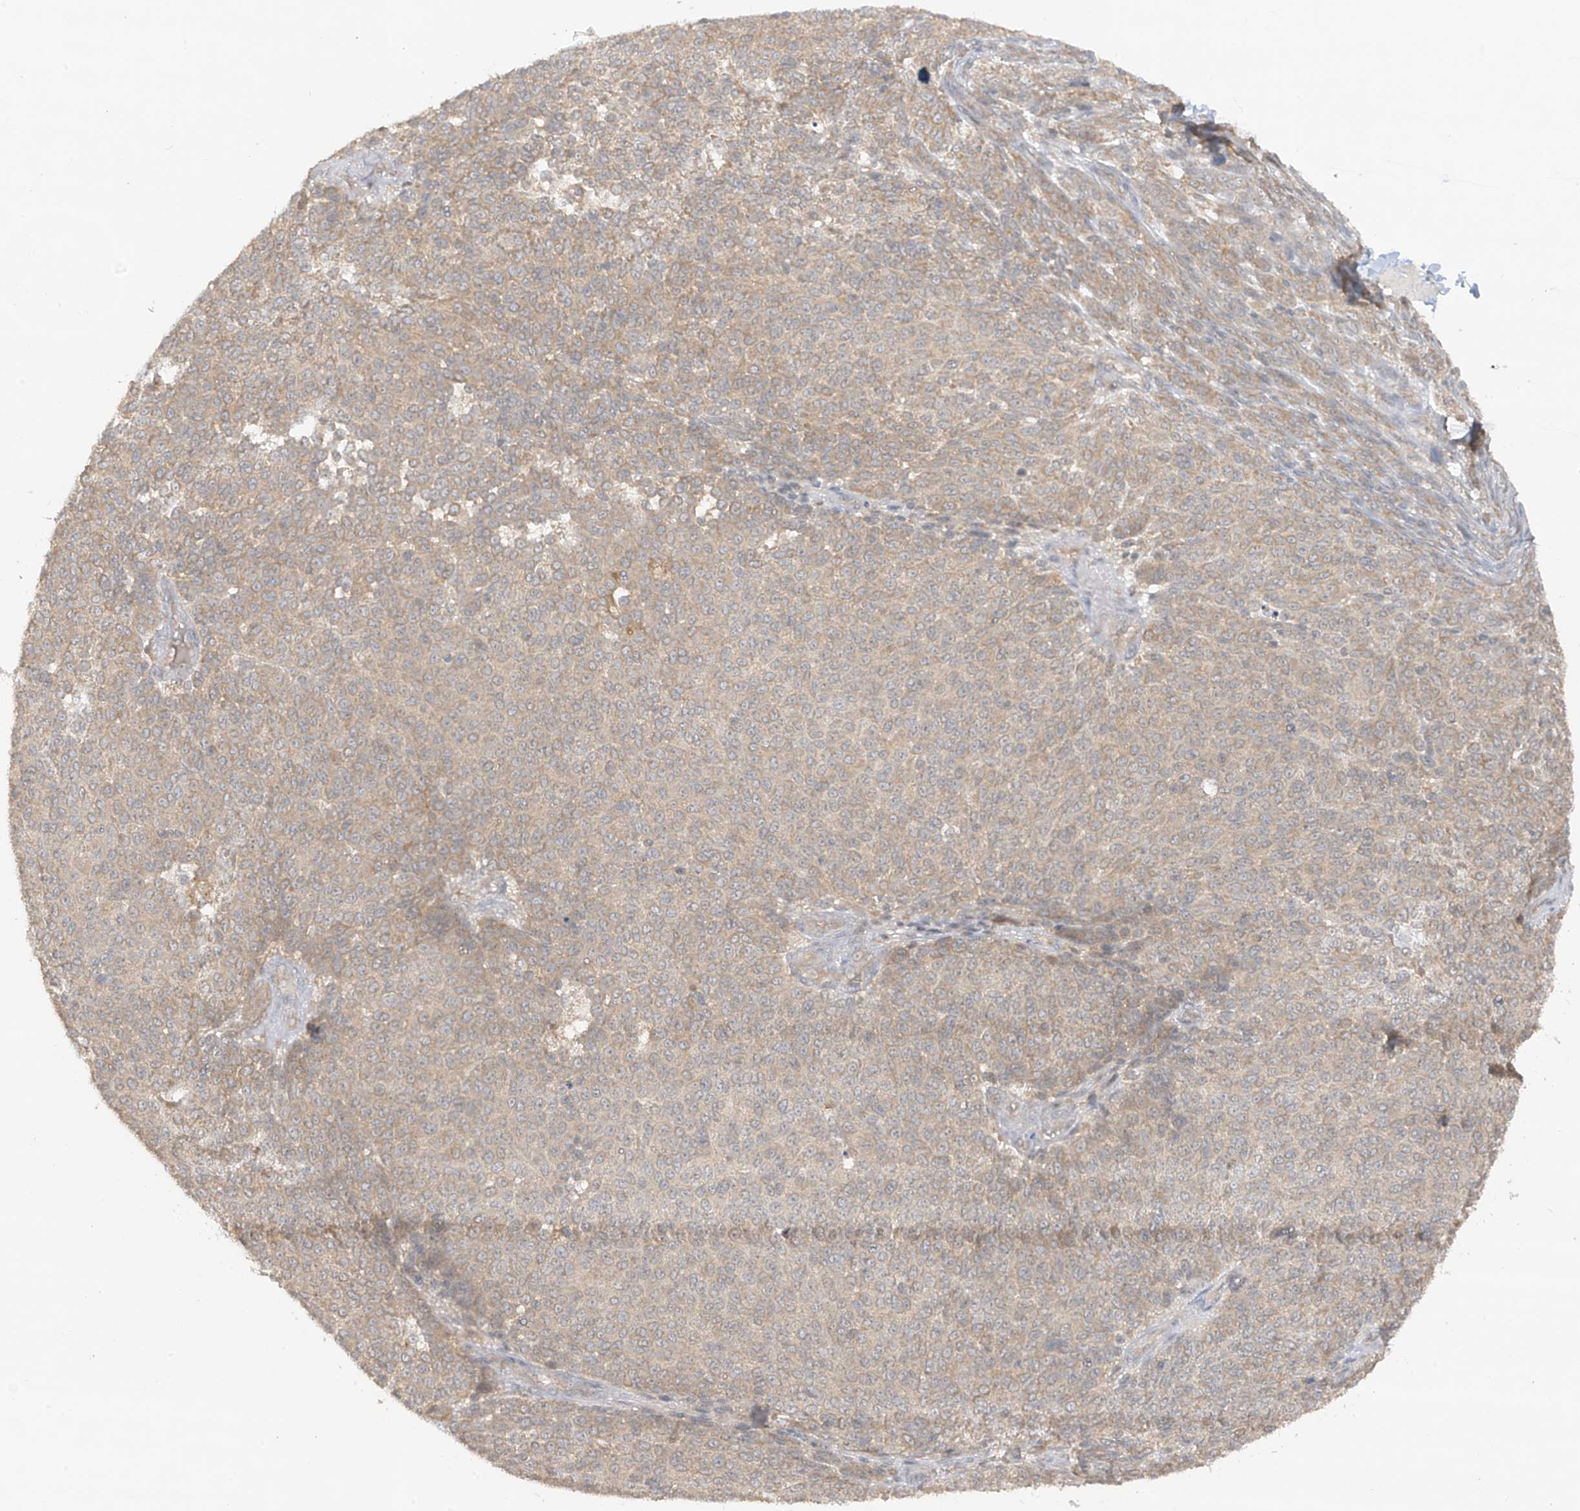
{"staining": {"intensity": "weak", "quantity": "25%-75%", "location": "cytoplasmic/membranous"}, "tissue": "melanoma", "cell_type": "Tumor cells", "image_type": "cancer", "snomed": [{"axis": "morphology", "description": "Malignant melanoma, NOS"}, {"axis": "topography", "description": "Skin"}], "caption": "Tumor cells show weak cytoplasmic/membranous staining in approximately 25%-75% of cells in malignant melanoma.", "gene": "ANGEL2", "patient": {"sex": "male", "age": 73}}